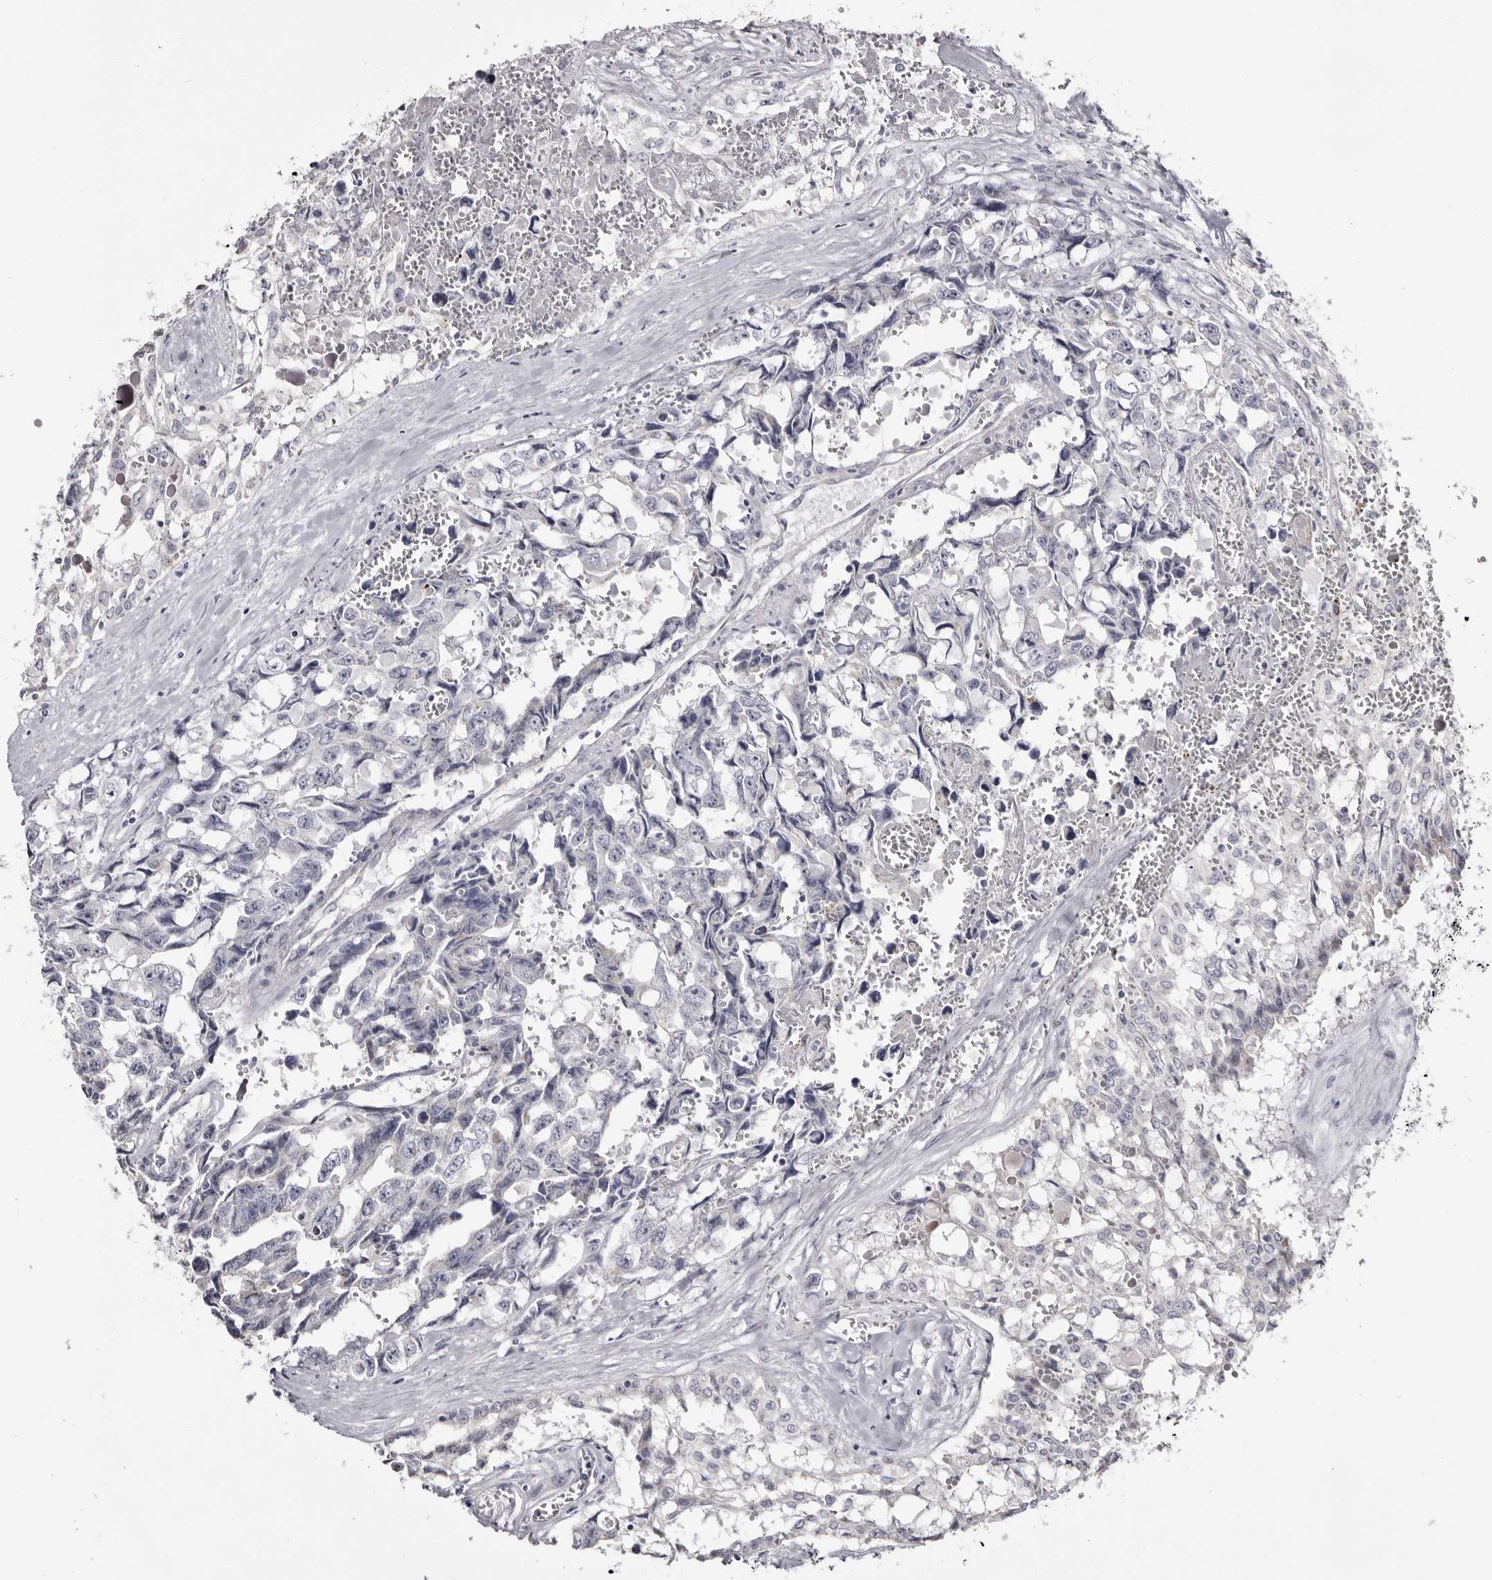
{"staining": {"intensity": "negative", "quantity": "none", "location": "none"}, "tissue": "testis cancer", "cell_type": "Tumor cells", "image_type": "cancer", "snomed": [{"axis": "morphology", "description": "Carcinoma, Embryonal, NOS"}, {"axis": "topography", "description": "Testis"}], "caption": "This is an immunohistochemistry (IHC) histopathology image of testis cancer (embryonal carcinoma). There is no positivity in tumor cells.", "gene": "CASQ1", "patient": {"sex": "male", "age": 31}}